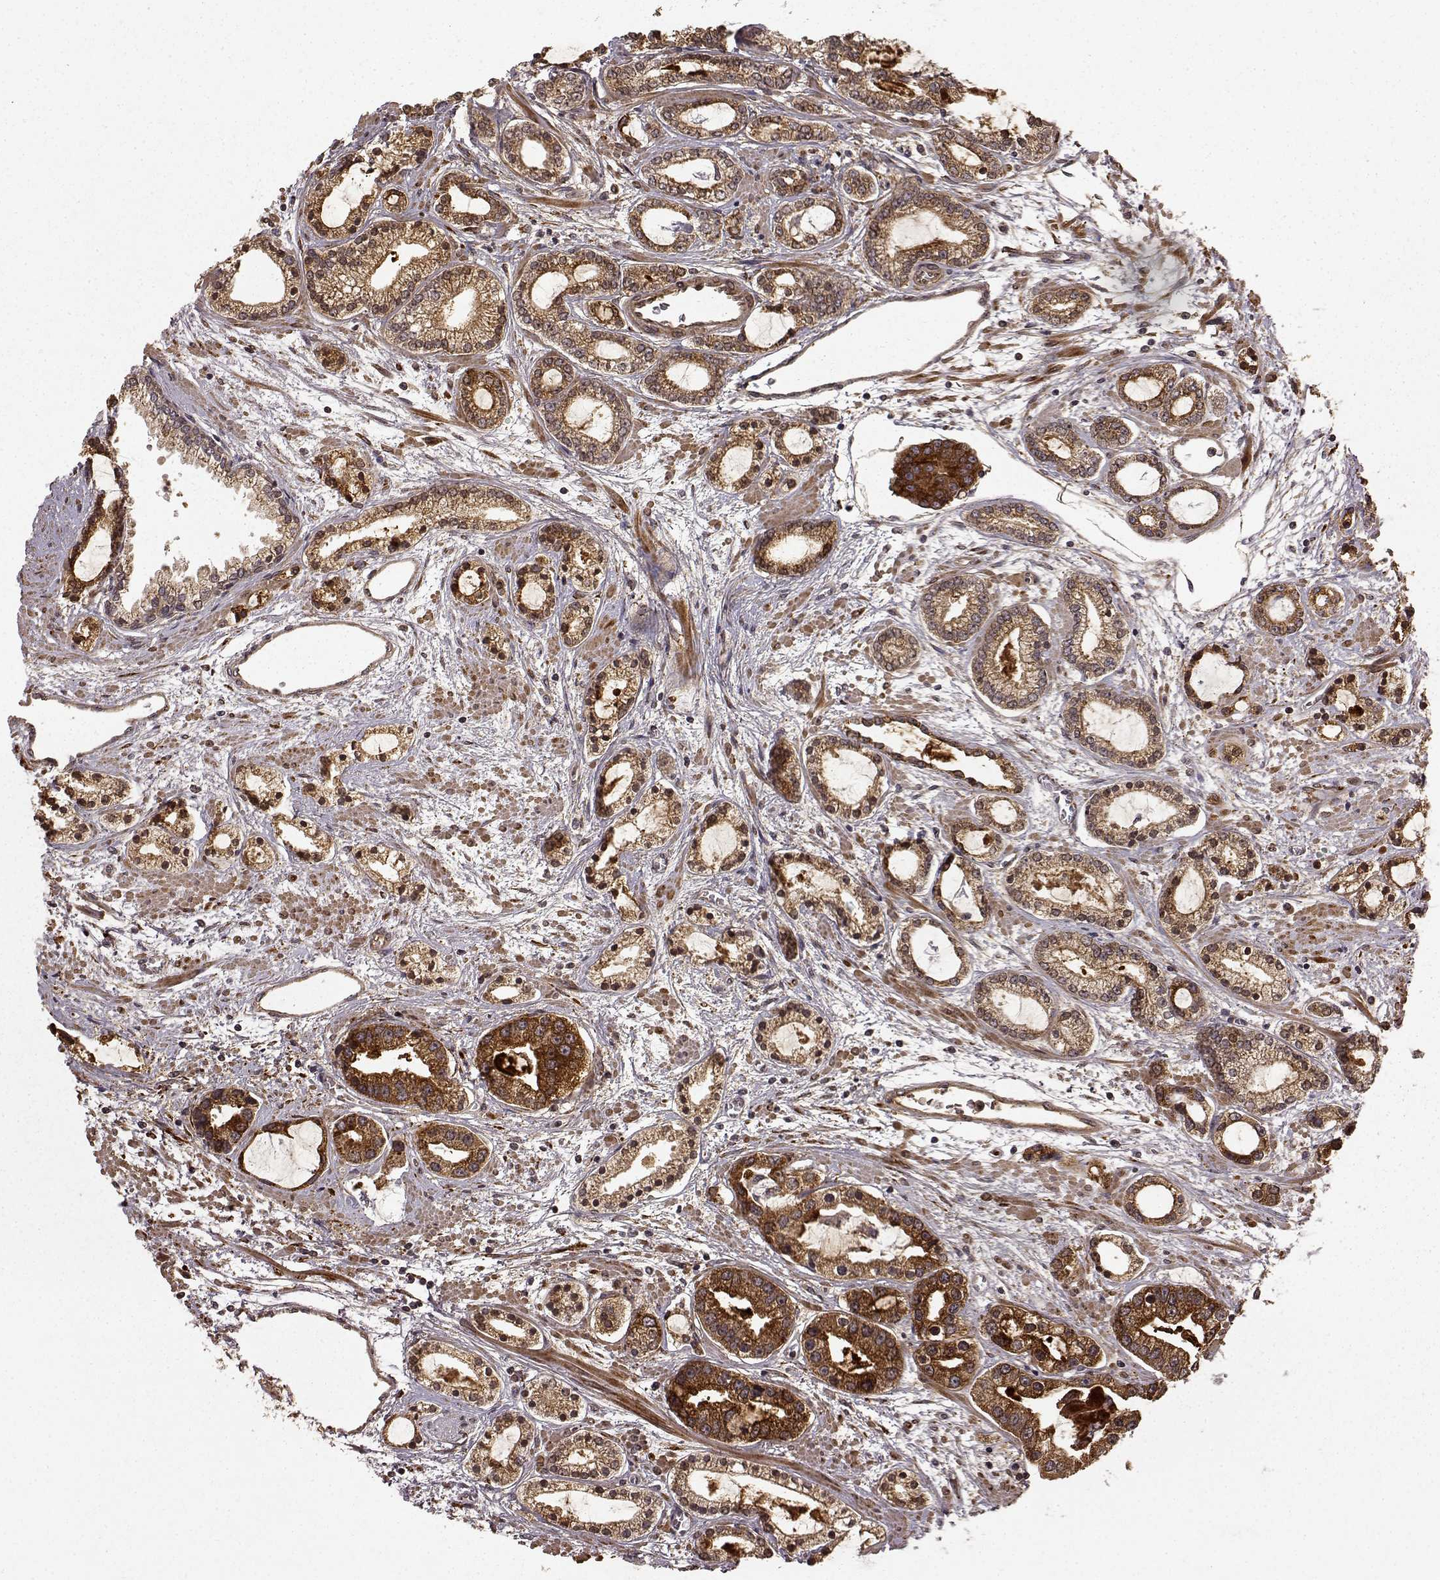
{"staining": {"intensity": "strong", "quantity": ">75%", "location": "cytoplasmic/membranous"}, "tissue": "prostate cancer", "cell_type": "Tumor cells", "image_type": "cancer", "snomed": [{"axis": "morphology", "description": "Adenocarcinoma, Medium grade"}, {"axis": "topography", "description": "Prostate"}], "caption": "About >75% of tumor cells in human medium-grade adenocarcinoma (prostate) reveal strong cytoplasmic/membranous protein expression as visualized by brown immunohistochemical staining.", "gene": "FSTL1", "patient": {"sex": "male", "age": 57}}